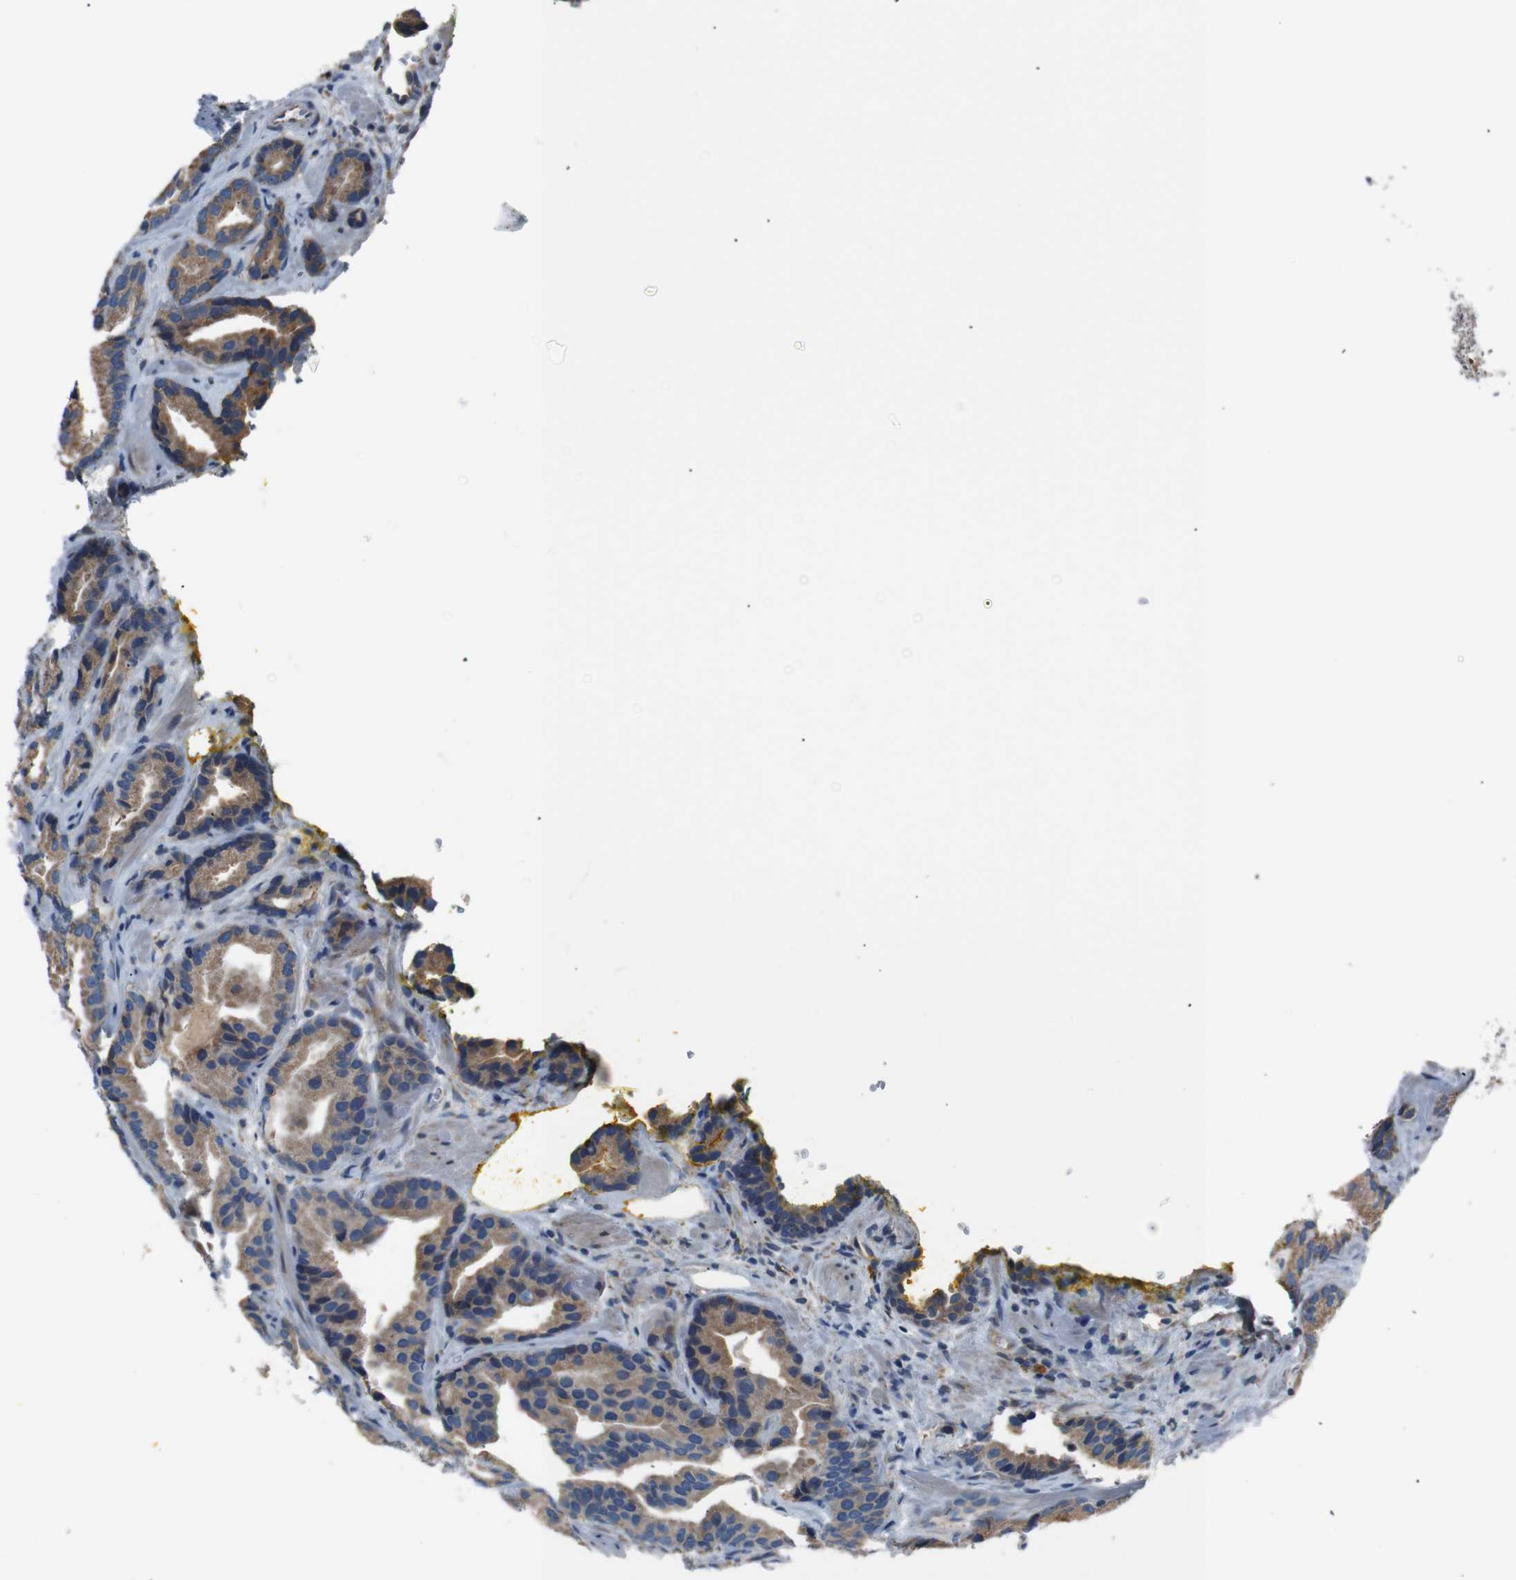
{"staining": {"intensity": "moderate", "quantity": ">75%", "location": "cytoplasmic/membranous"}, "tissue": "prostate cancer", "cell_type": "Tumor cells", "image_type": "cancer", "snomed": [{"axis": "morphology", "description": "Adenocarcinoma, Low grade"}, {"axis": "topography", "description": "Prostate"}], "caption": "High-power microscopy captured an IHC image of prostate cancer (low-grade adenocarcinoma), revealing moderate cytoplasmic/membranous positivity in about >75% of tumor cells. The staining was performed using DAB, with brown indicating positive protein expression. Nuclei are stained blue with hematoxylin.", "gene": "SIGMAR1", "patient": {"sex": "male", "age": 59}}